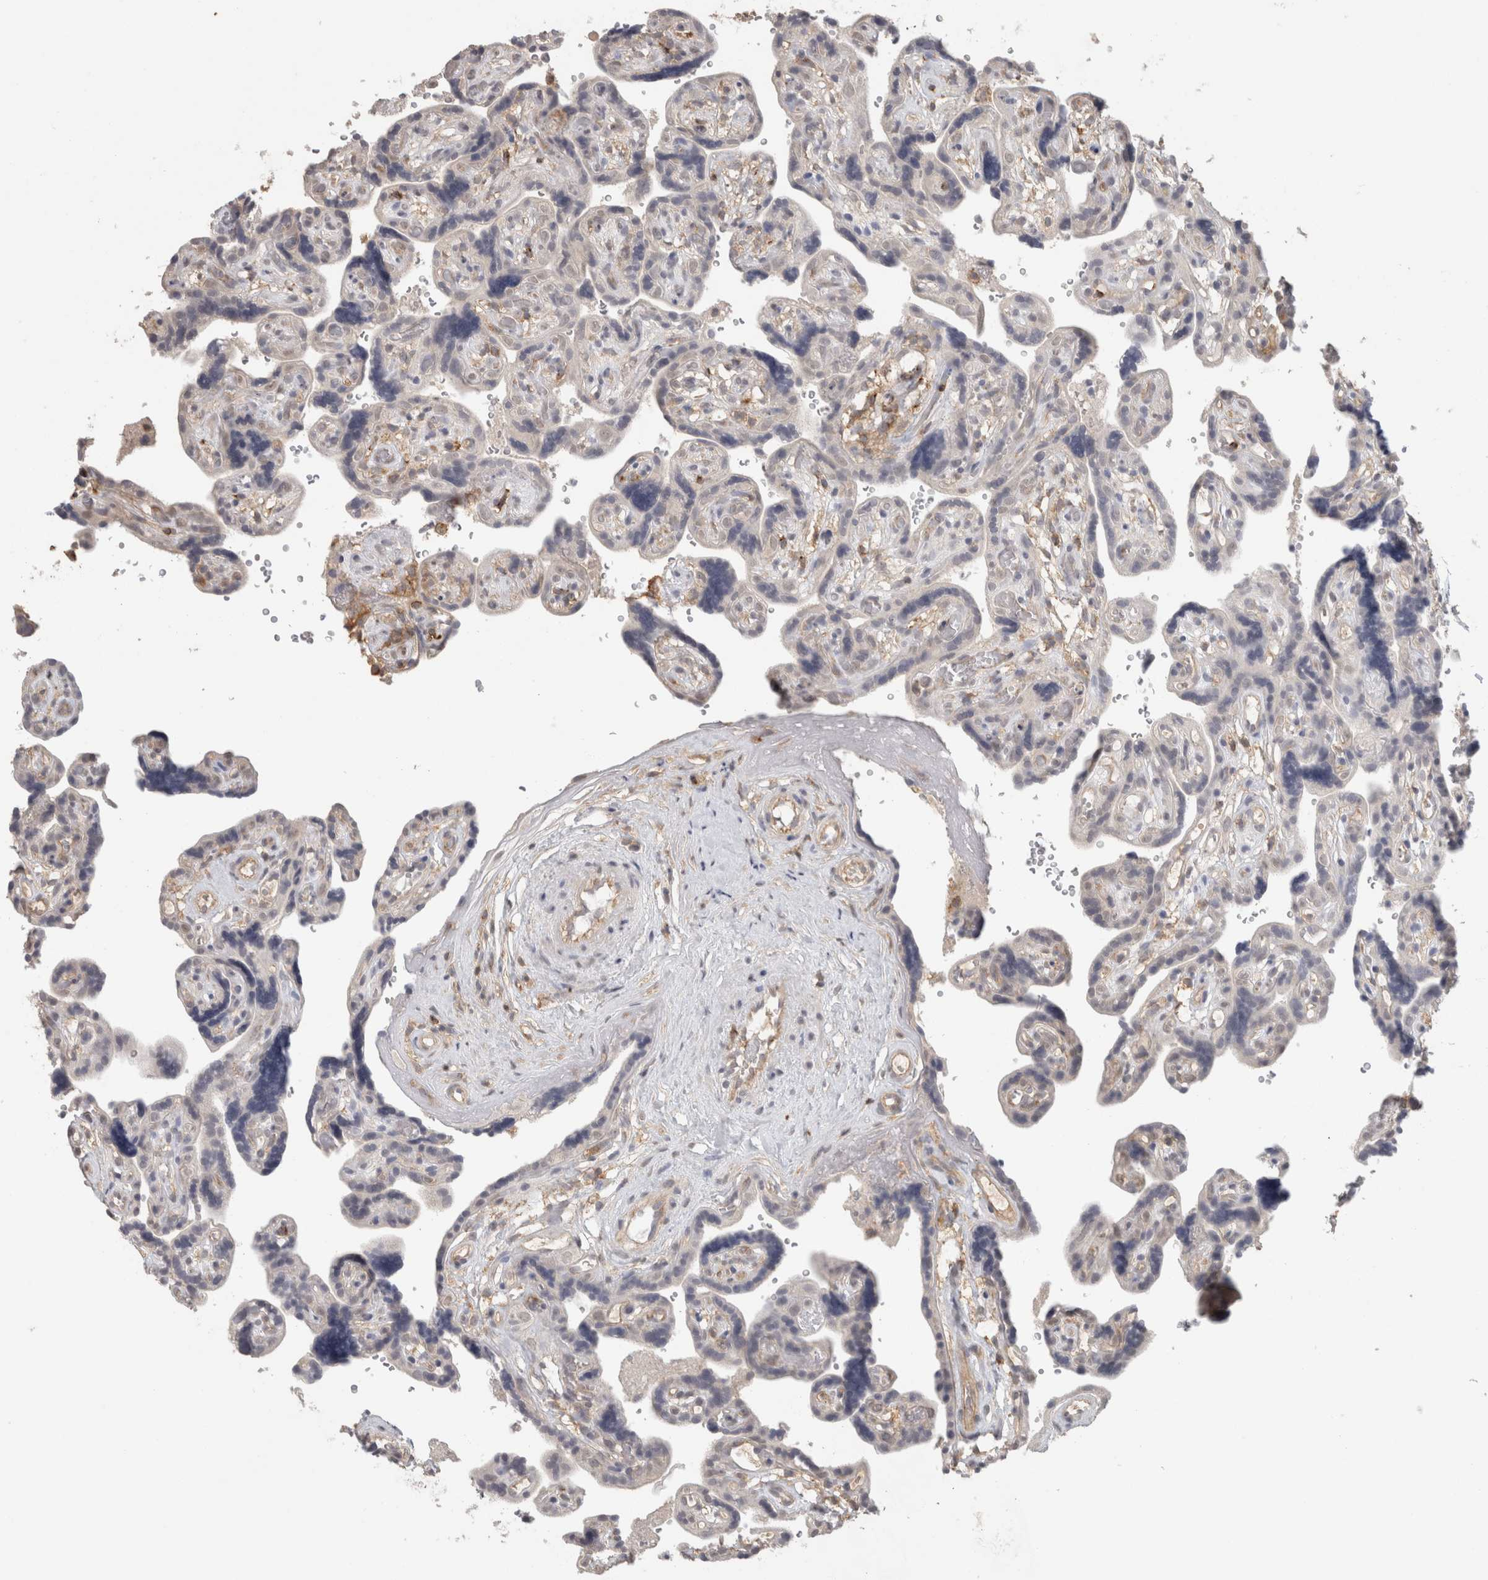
{"staining": {"intensity": "negative", "quantity": "none", "location": "none"}, "tissue": "placenta", "cell_type": "Decidual cells", "image_type": "normal", "snomed": [{"axis": "morphology", "description": "Normal tissue, NOS"}, {"axis": "topography", "description": "Placenta"}], "caption": "Decidual cells are negative for protein expression in unremarkable human placenta. (IHC, brightfield microscopy, high magnification).", "gene": "HAVCR2", "patient": {"sex": "female", "age": 30}}